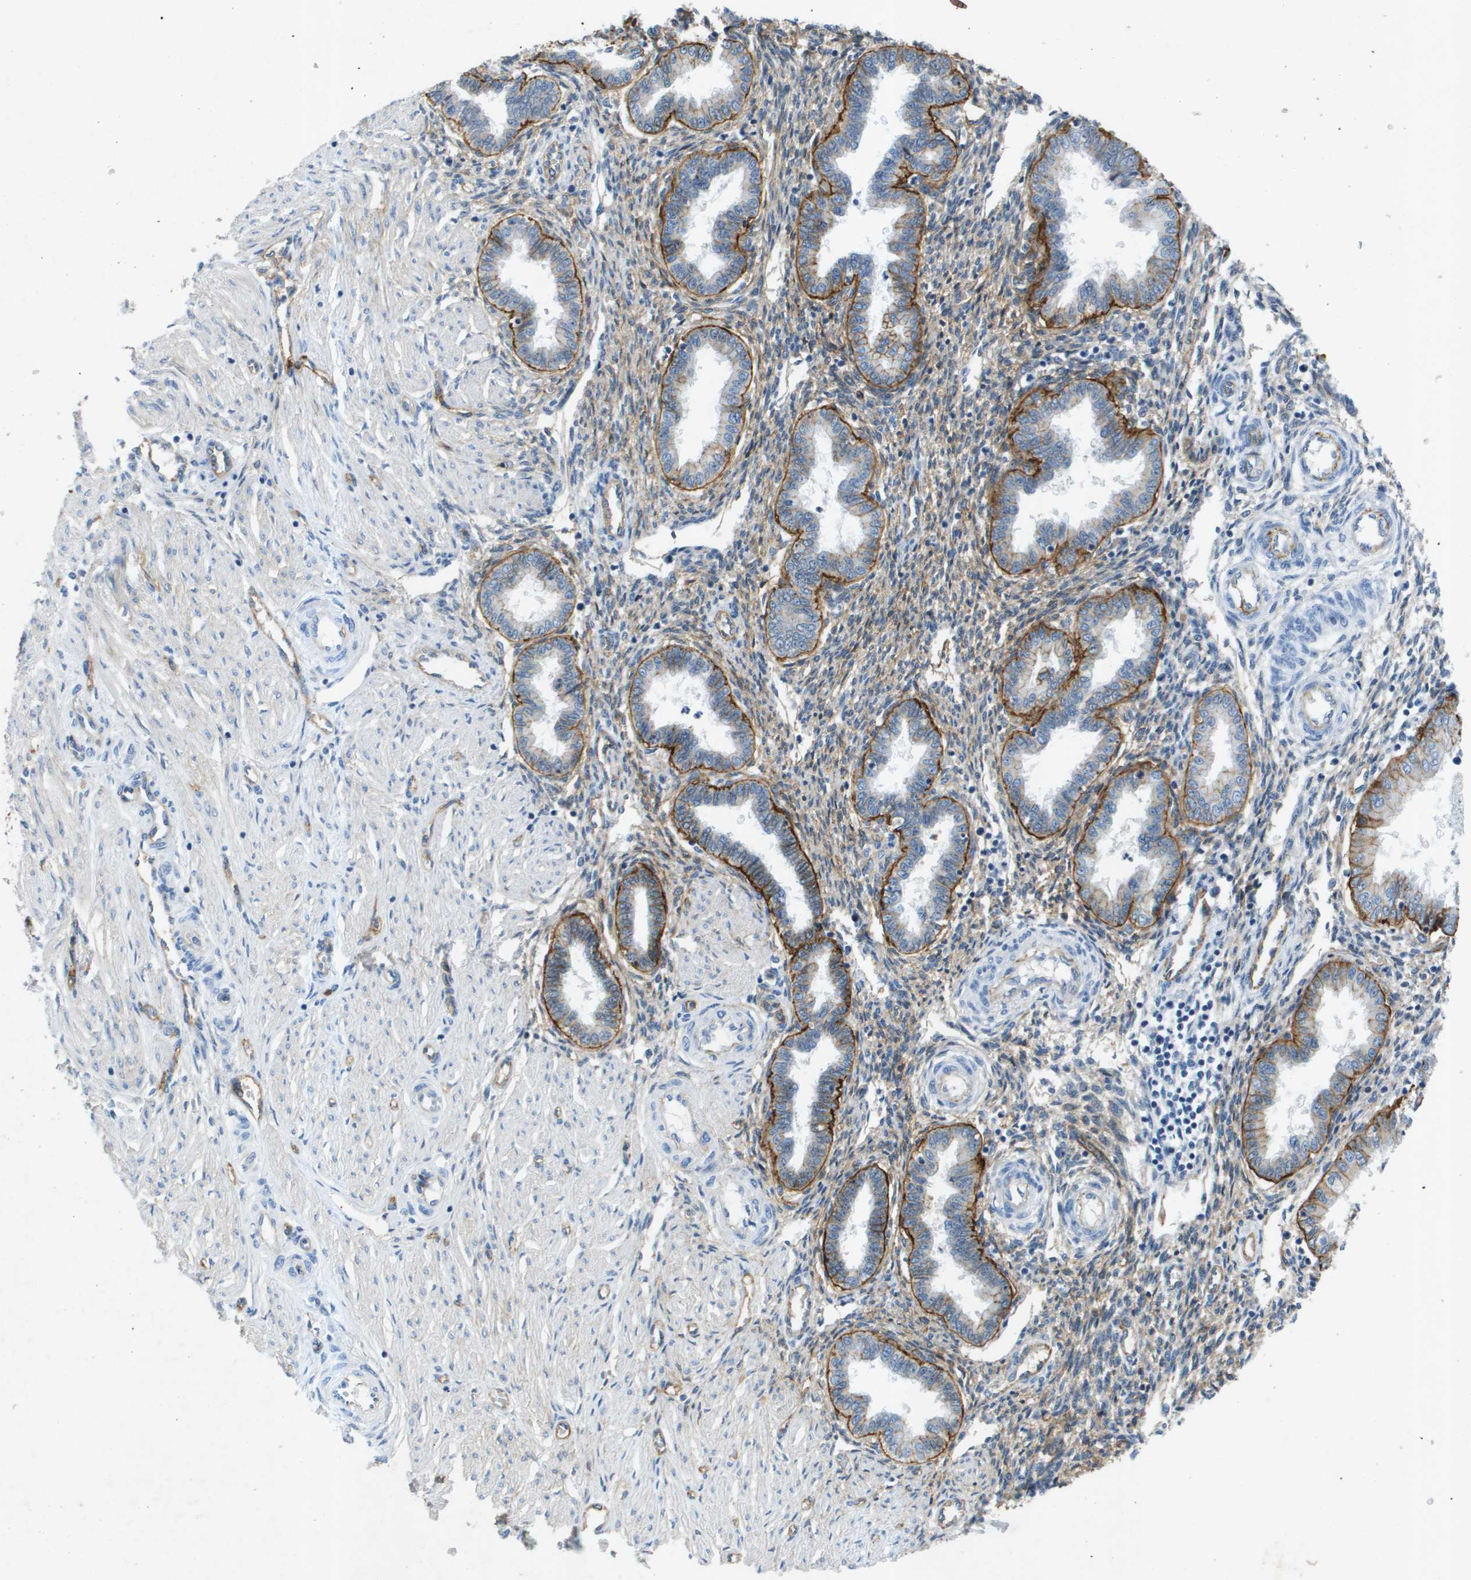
{"staining": {"intensity": "weak", "quantity": "25%-75%", "location": "cytoplasmic/membranous"}, "tissue": "endometrium", "cell_type": "Cells in endometrial stroma", "image_type": "normal", "snomed": [{"axis": "morphology", "description": "Normal tissue, NOS"}, {"axis": "topography", "description": "Endometrium"}], "caption": "IHC image of normal endometrium: human endometrium stained using IHC shows low levels of weak protein expression localized specifically in the cytoplasmic/membranous of cells in endometrial stroma, appearing as a cytoplasmic/membranous brown color.", "gene": "ITGA6", "patient": {"sex": "female", "age": 33}}